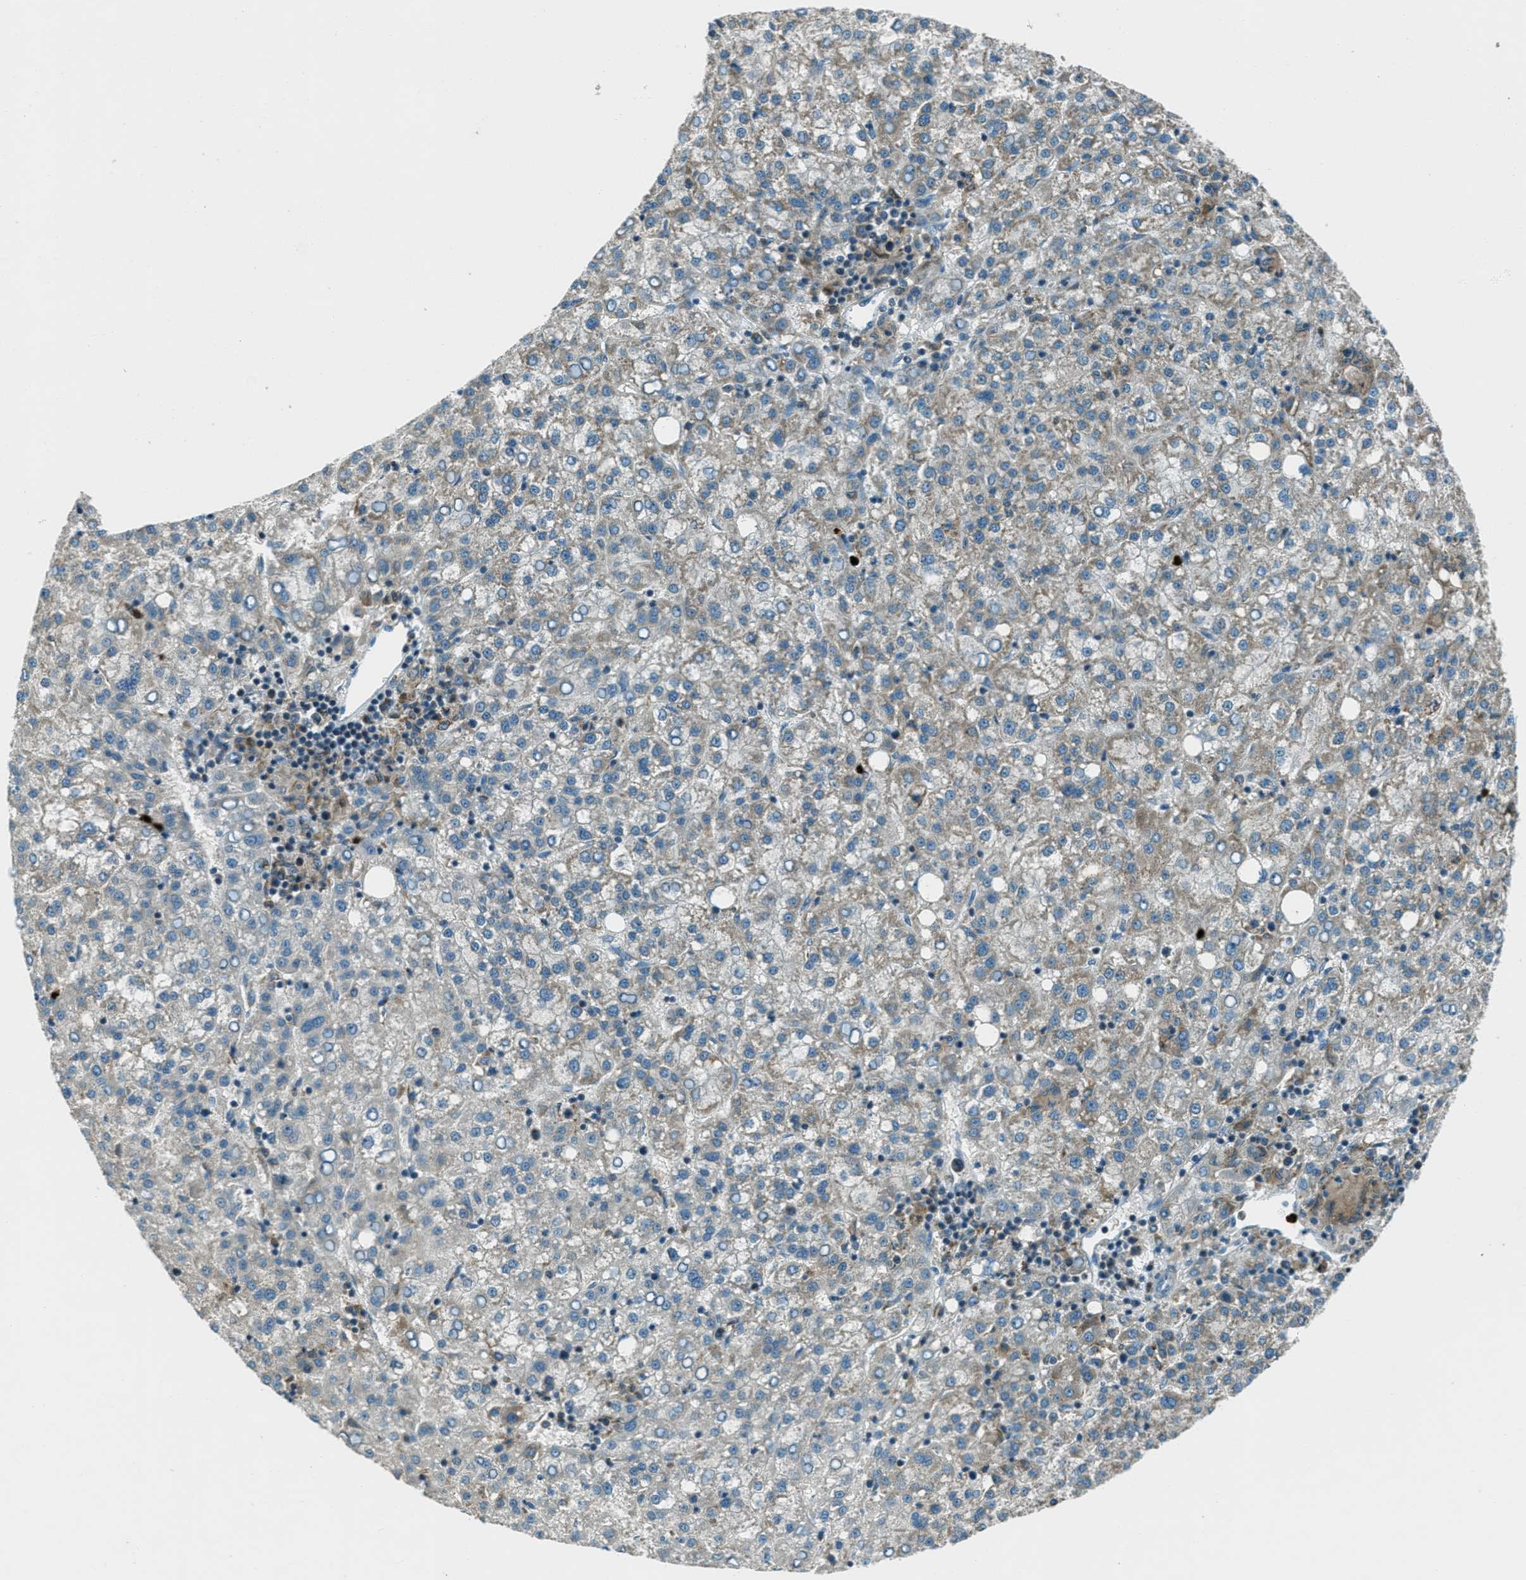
{"staining": {"intensity": "weak", "quantity": "25%-75%", "location": "cytoplasmic/membranous"}, "tissue": "liver cancer", "cell_type": "Tumor cells", "image_type": "cancer", "snomed": [{"axis": "morphology", "description": "Carcinoma, Hepatocellular, NOS"}, {"axis": "topography", "description": "Liver"}], "caption": "Liver cancer (hepatocellular carcinoma) stained with a protein marker displays weak staining in tumor cells.", "gene": "FAR1", "patient": {"sex": "female", "age": 58}}